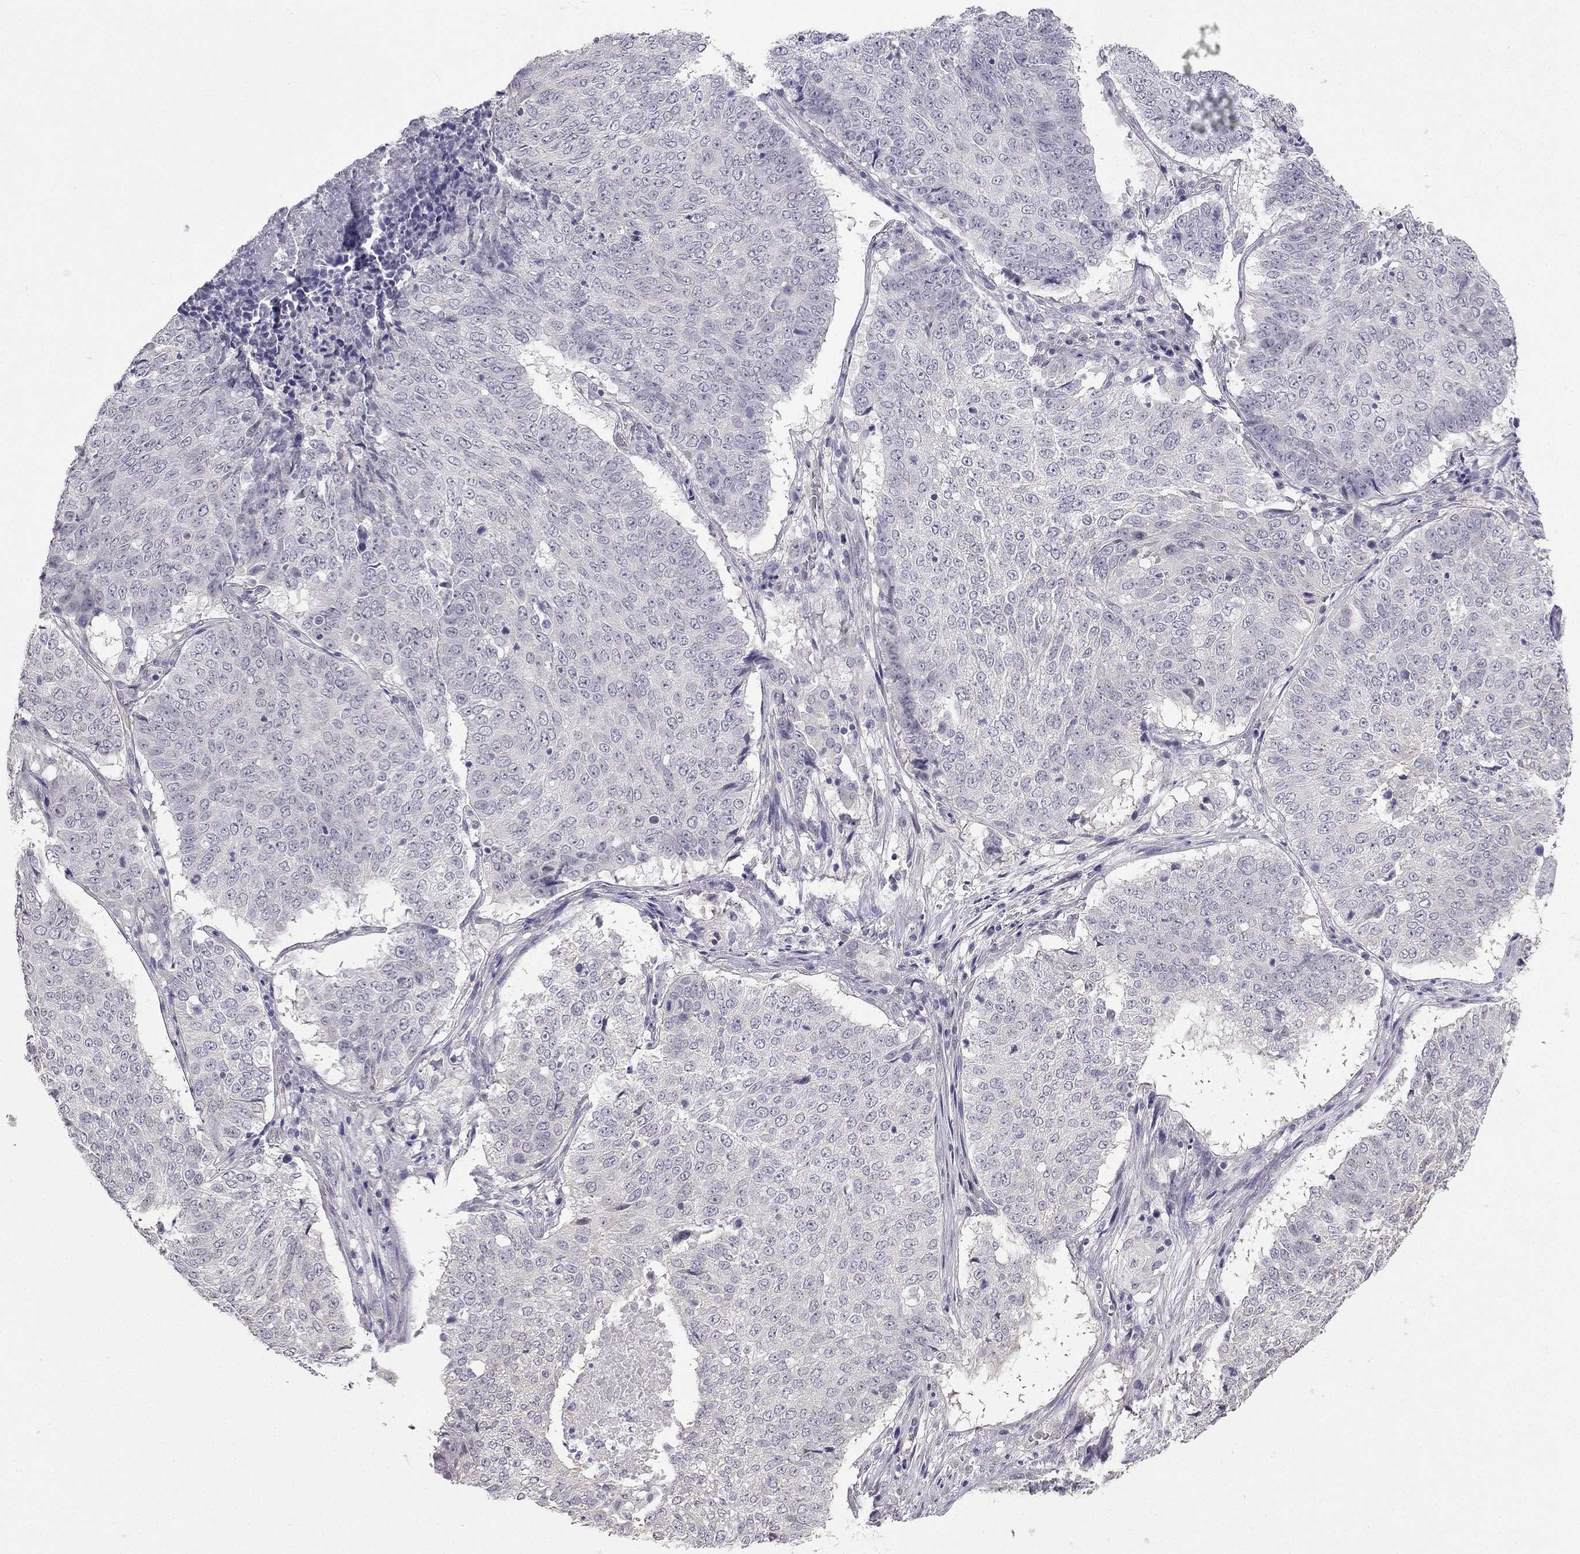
{"staining": {"intensity": "negative", "quantity": "none", "location": "none"}, "tissue": "lung cancer", "cell_type": "Tumor cells", "image_type": "cancer", "snomed": [{"axis": "morphology", "description": "Squamous cell carcinoma, NOS"}, {"axis": "topography", "description": "Lung"}], "caption": "Photomicrograph shows no protein staining in tumor cells of lung cancer (squamous cell carcinoma) tissue.", "gene": "HSFX1", "patient": {"sex": "male", "age": 64}}